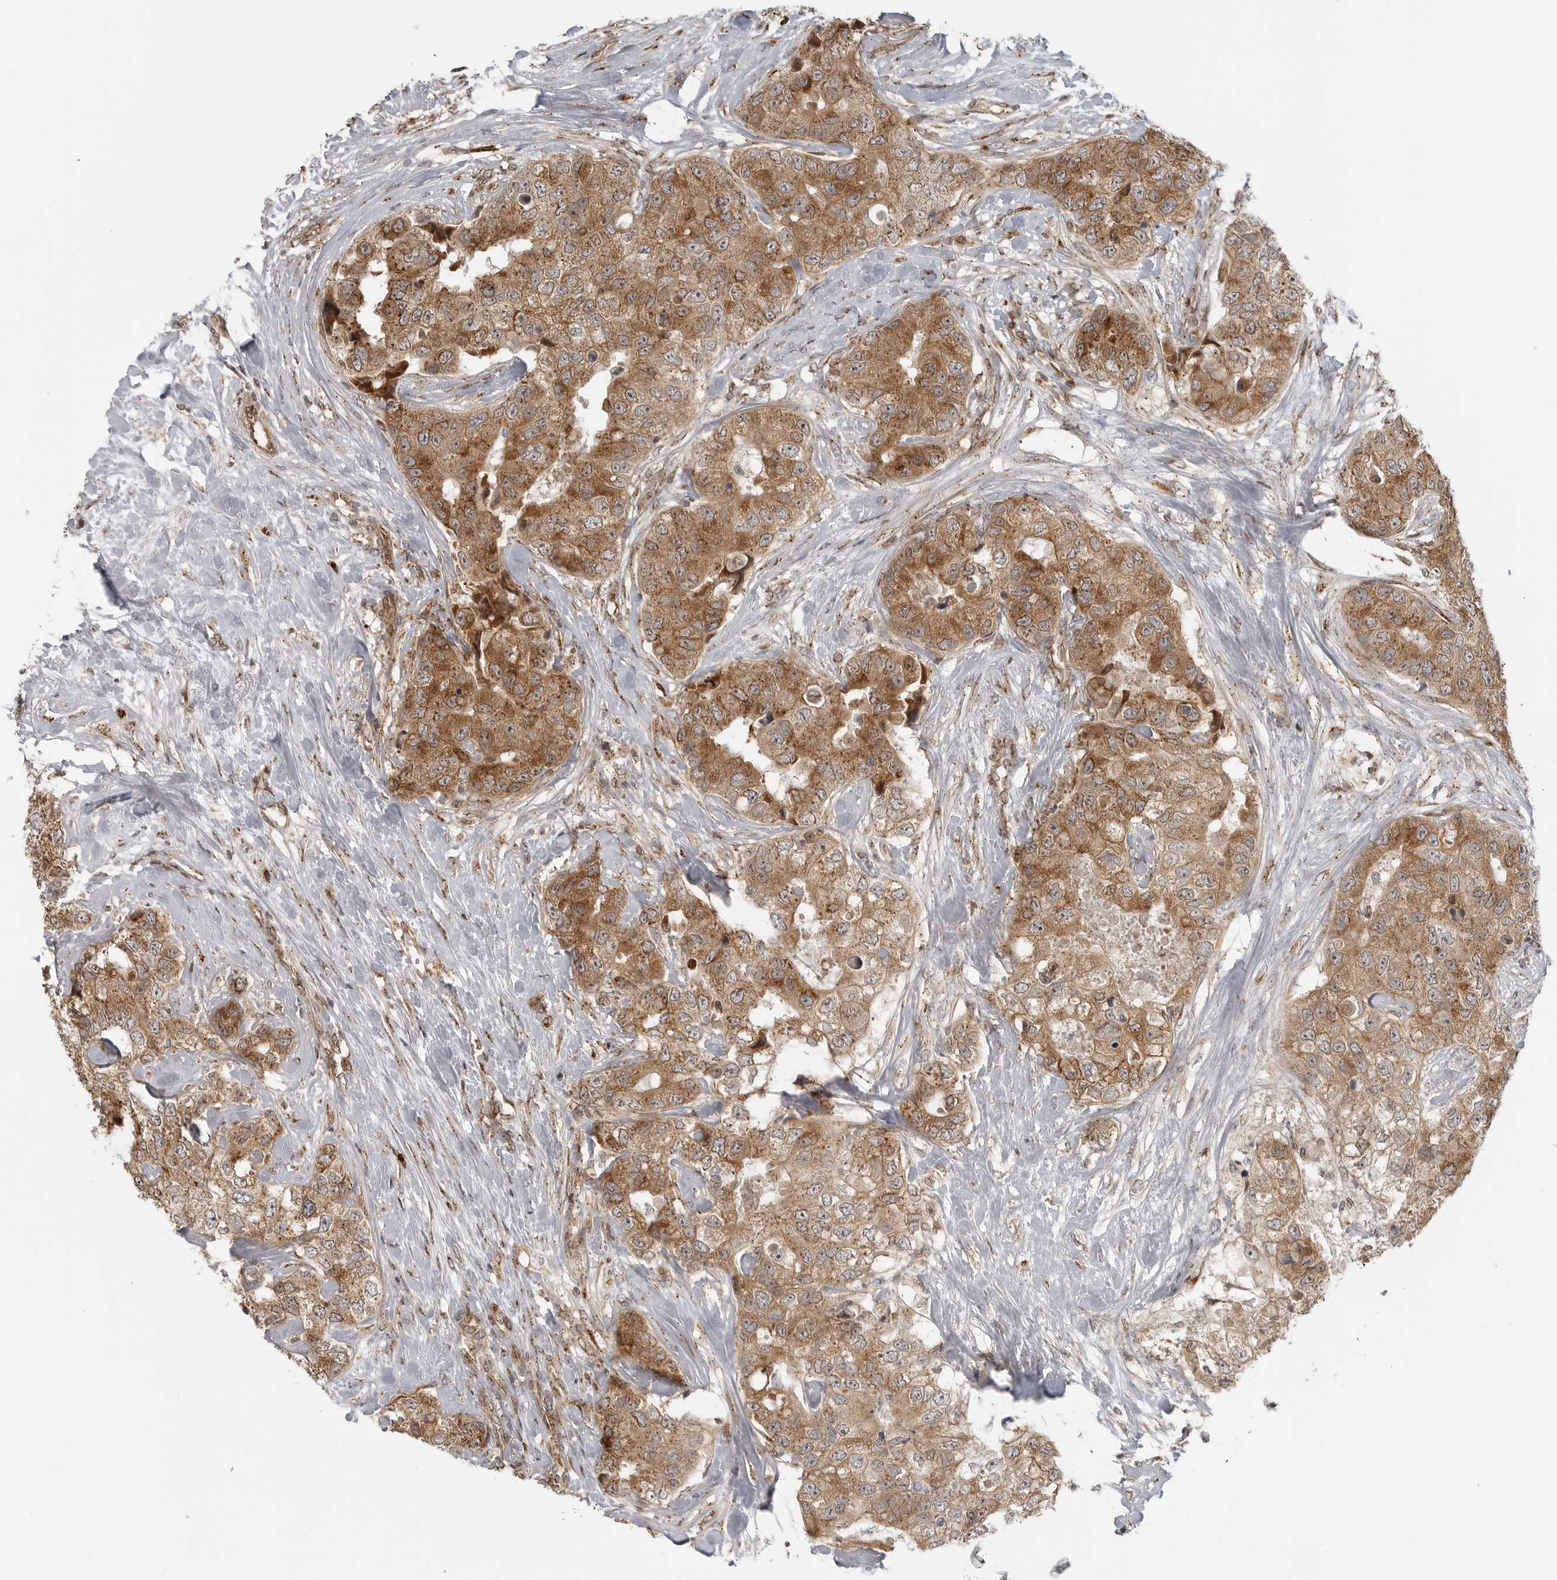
{"staining": {"intensity": "moderate", "quantity": ">75%", "location": "cytoplasmic/membranous"}, "tissue": "breast cancer", "cell_type": "Tumor cells", "image_type": "cancer", "snomed": [{"axis": "morphology", "description": "Duct carcinoma"}, {"axis": "topography", "description": "Breast"}], "caption": "Breast cancer stained with DAB (3,3'-diaminobenzidine) immunohistochemistry demonstrates medium levels of moderate cytoplasmic/membranous expression in approximately >75% of tumor cells.", "gene": "COPA", "patient": {"sex": "female", "age": 62}}